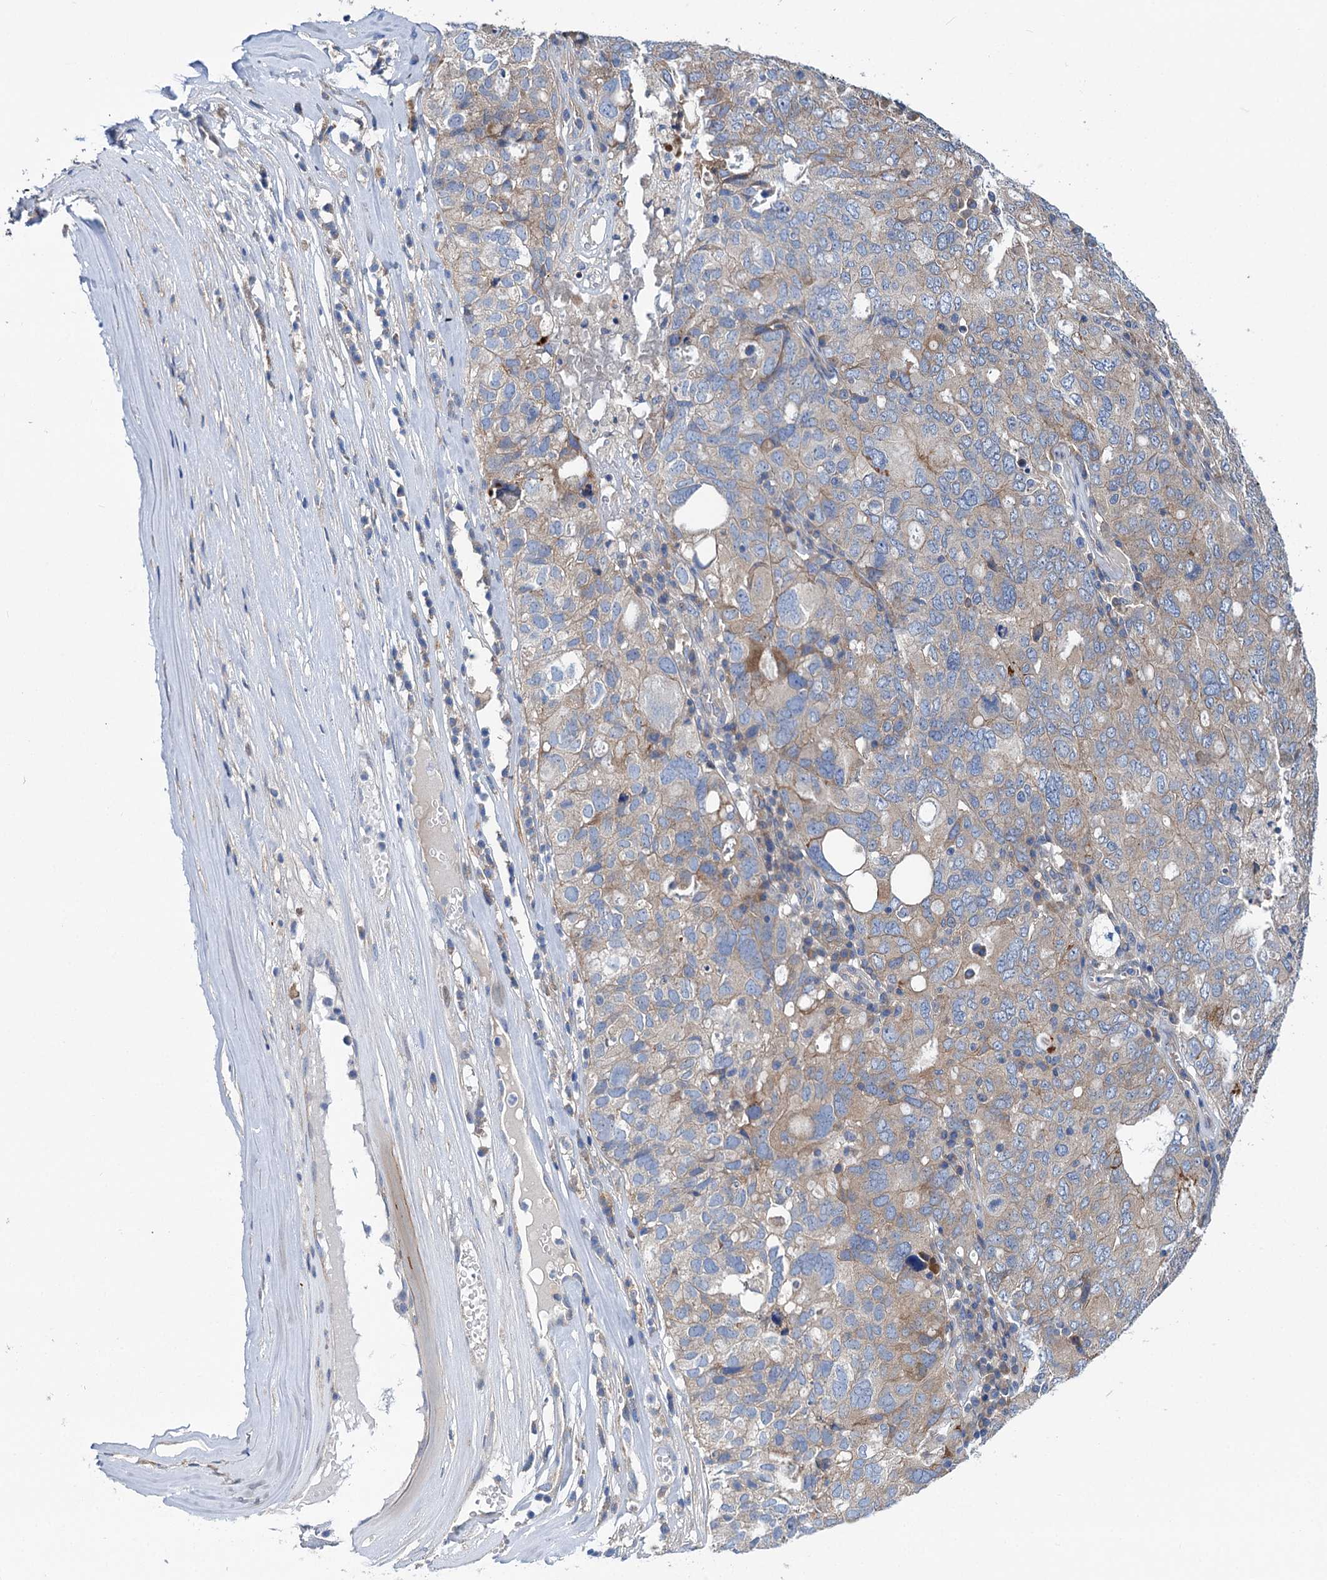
{"staining": {"intensity": "weak", "quantity": "<25%", "location": "cytoplasmic/membranous"}, "tissue": "ovarian cancer", "cell_type": "Tumor cells", "image_type": "cancer", "snomed": [{"axis": "morphology", "description": "Carcinoma, endometroid"}, {"axis": "topography", "description": "Ovary"}], "caption": "High power microscopy image of an immunohistochemistry (IHC) image of endometroid carcinoma (ovarian), revealing no significant positivity in tumor cells.", "gene": "TRIM55", "patient": {"sex": "female", "age": 62}}